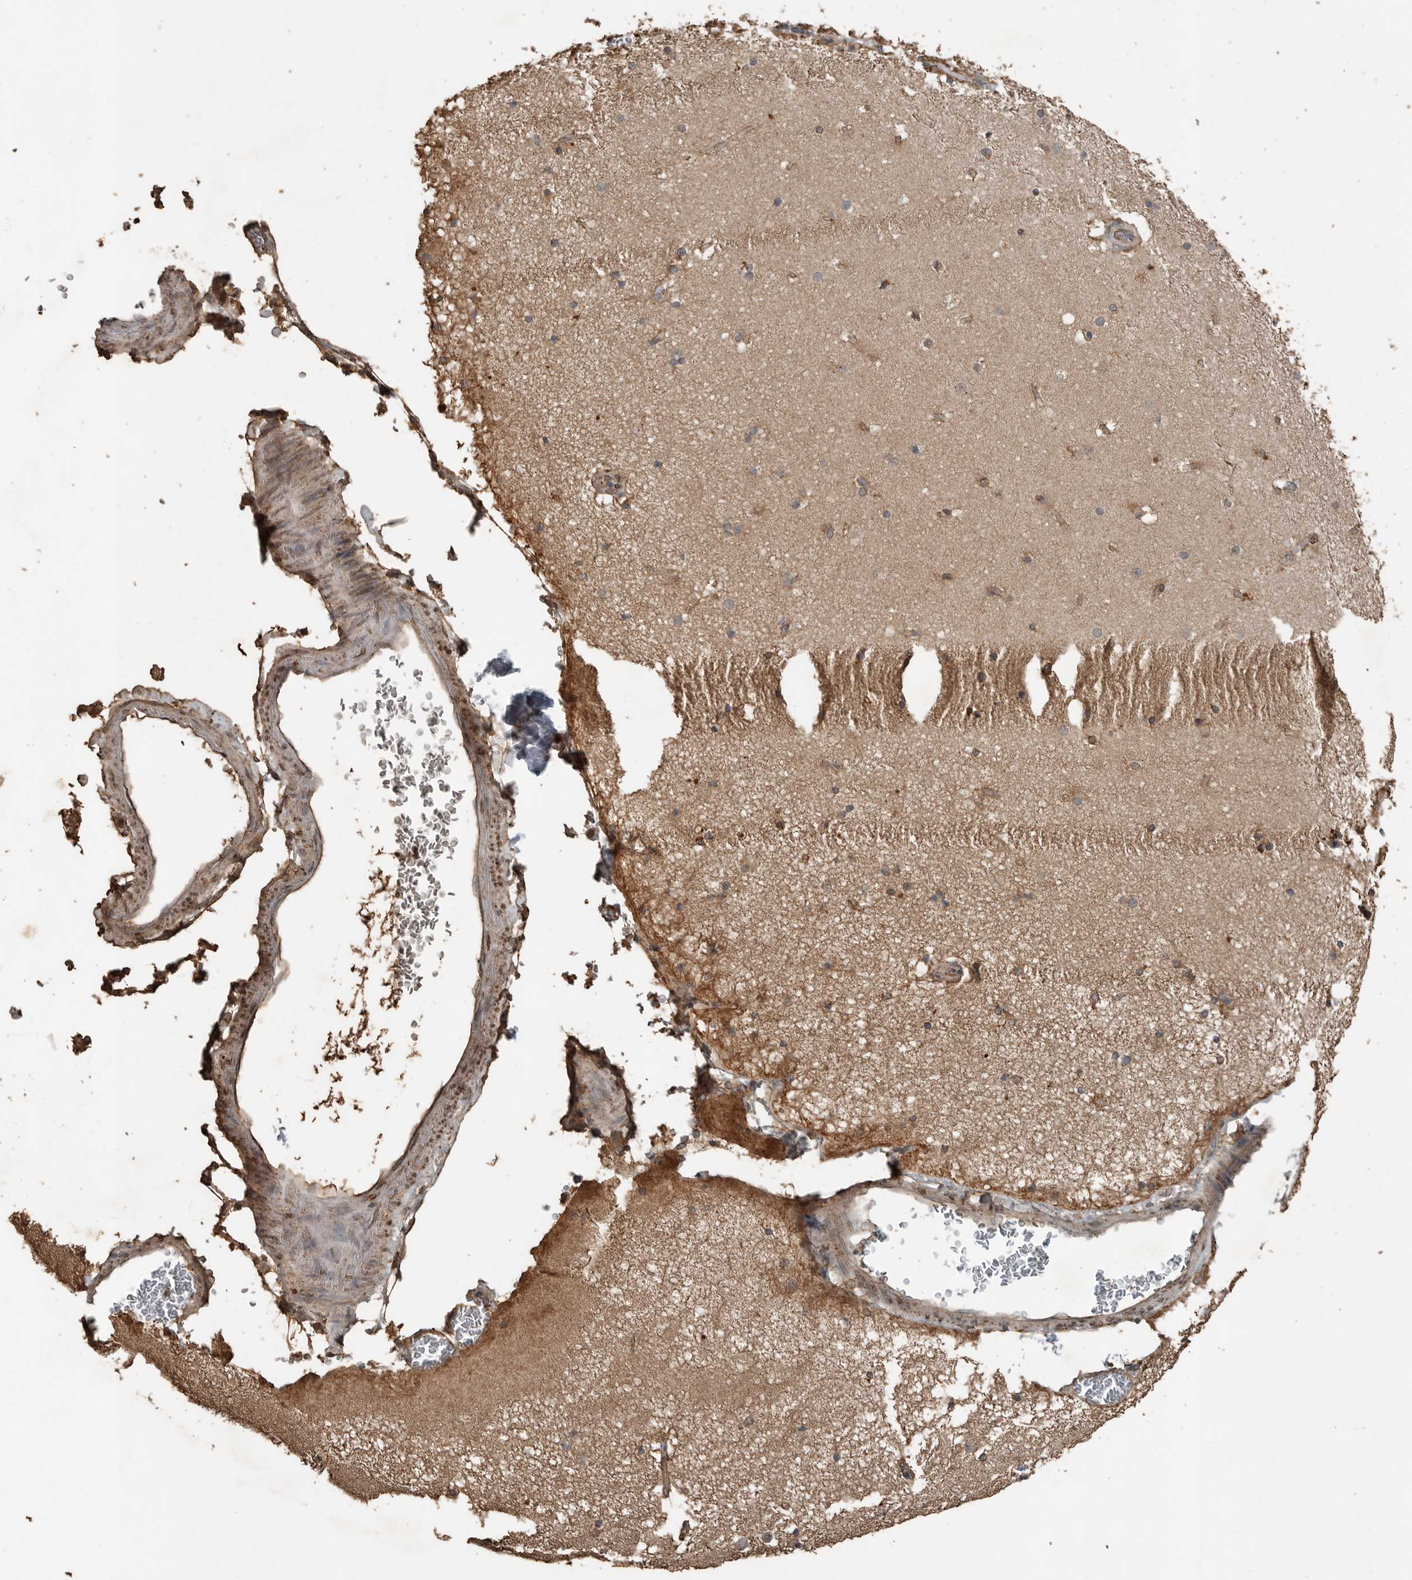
{"staining": {"intensity": "weak", "quantity": ">75%", "location": "cytoplasmic/membranous"}, "tissue": "cerebral cortex", "cell_type": "Endothelial cells", "image_type": "normal", "snomed": [{"axis": "morphology", "description": "Normal tissue, NOS"}, {"axis": "topography", "description": "Cerebral cortex"}], "caption": "DAB immunohistochemical staining of normal human cerebral cortex exhibits weak cytoplasmic/membranous protein expression in about >75% of endothelial cells. (IHC, brightfield microscopy, high magnification).", "gene": "BLZF1", "patient": {"sex": "male", "age": 57}}